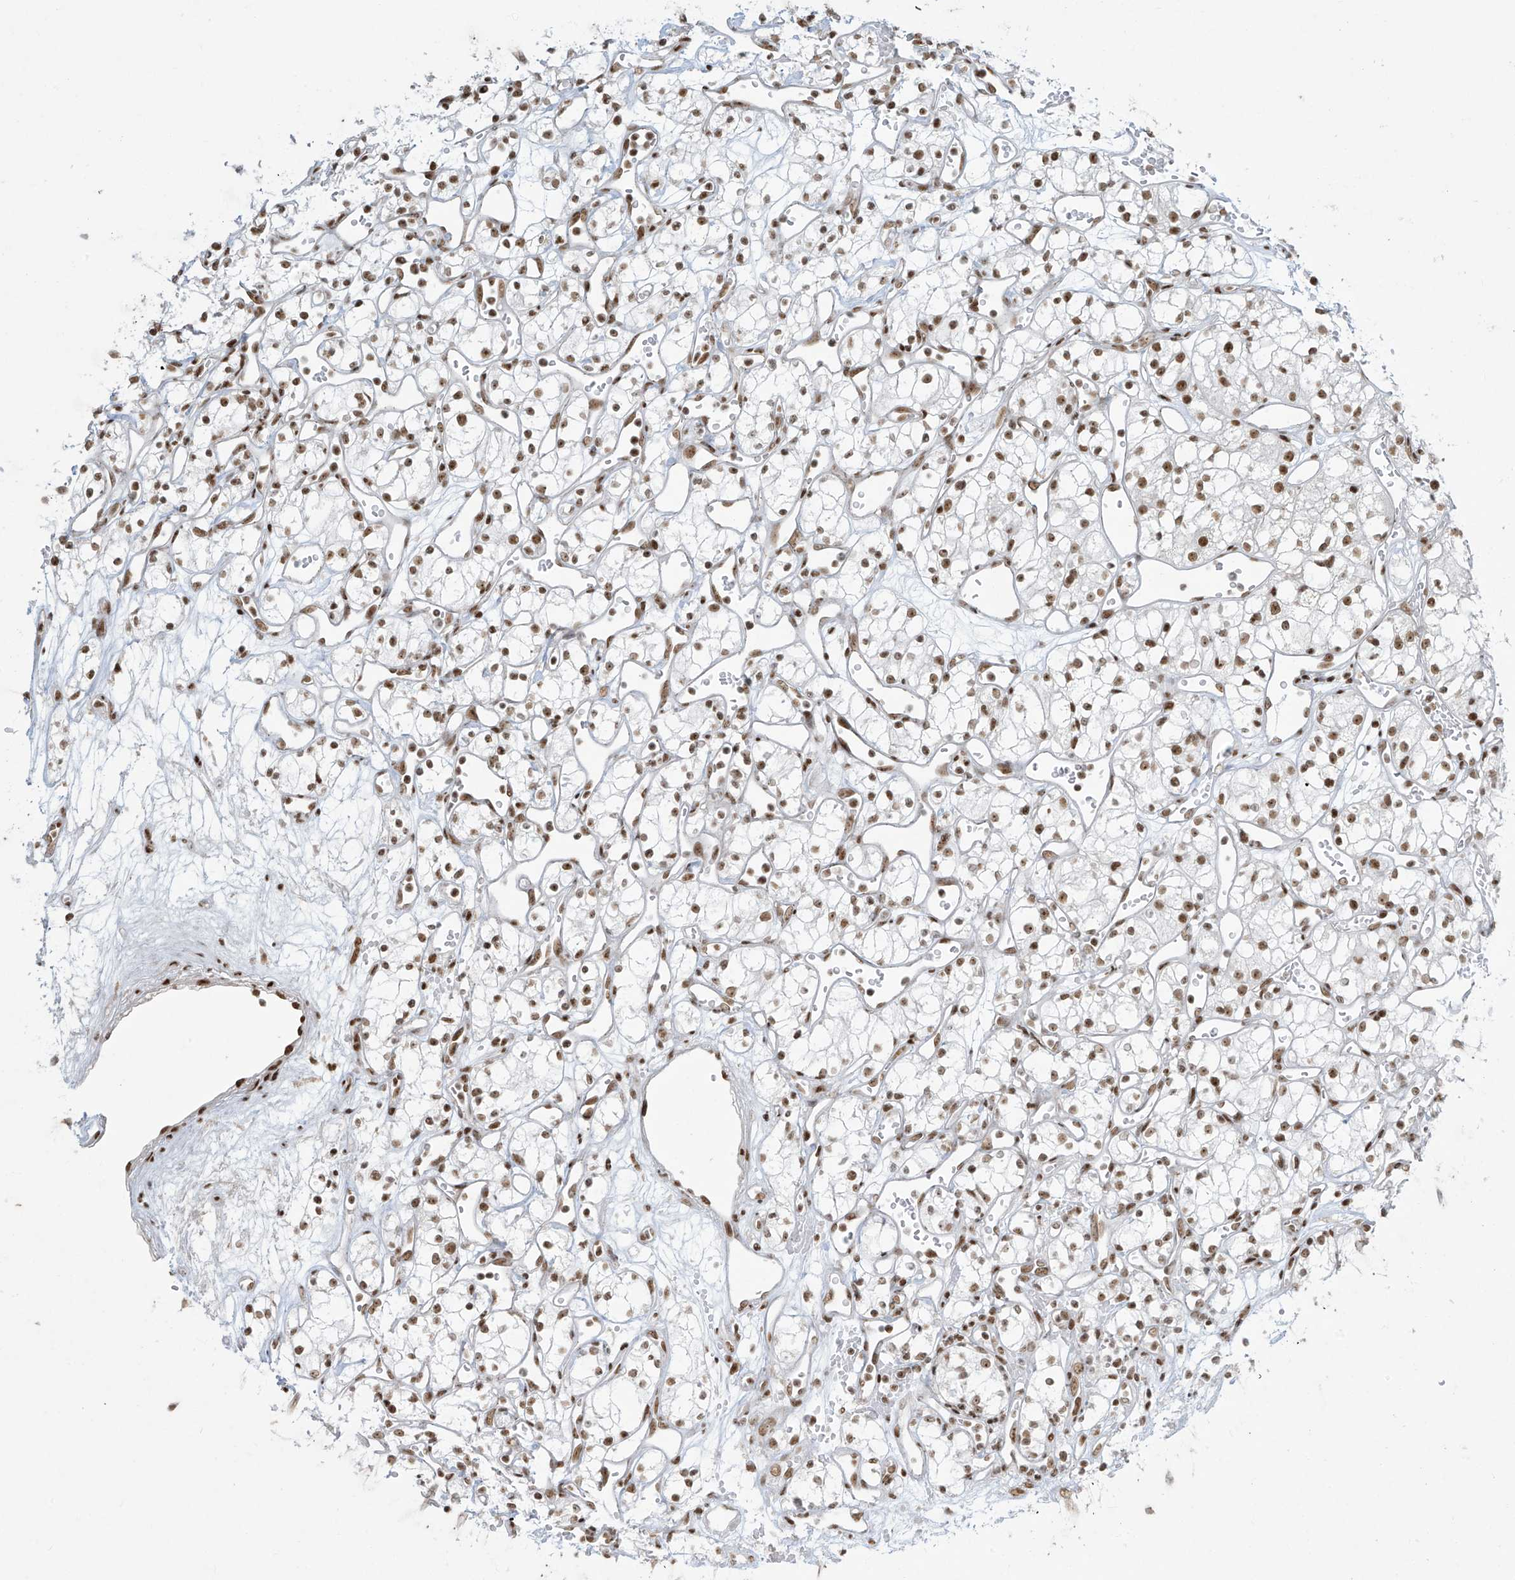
{"staining": {"intensity": "moderate", "quantity": ">75%", "location": "nuclear"}, "tissue": "renal cancer", "cell_type": "Tumor cells", "image_type": "cancer", "snomed": [{"axis": "morphology", "description": "Adenocarcinoma, NOS"}, {"axis": "topography", "description": "Kidney"}], "caption": "The micrograph reveals a brown stain indicating the presence of a protein in the nuclear of tumor cells in renal cancer.", "gene": "MS4A6A", "patient": {"sex": "male", "age": 59}}